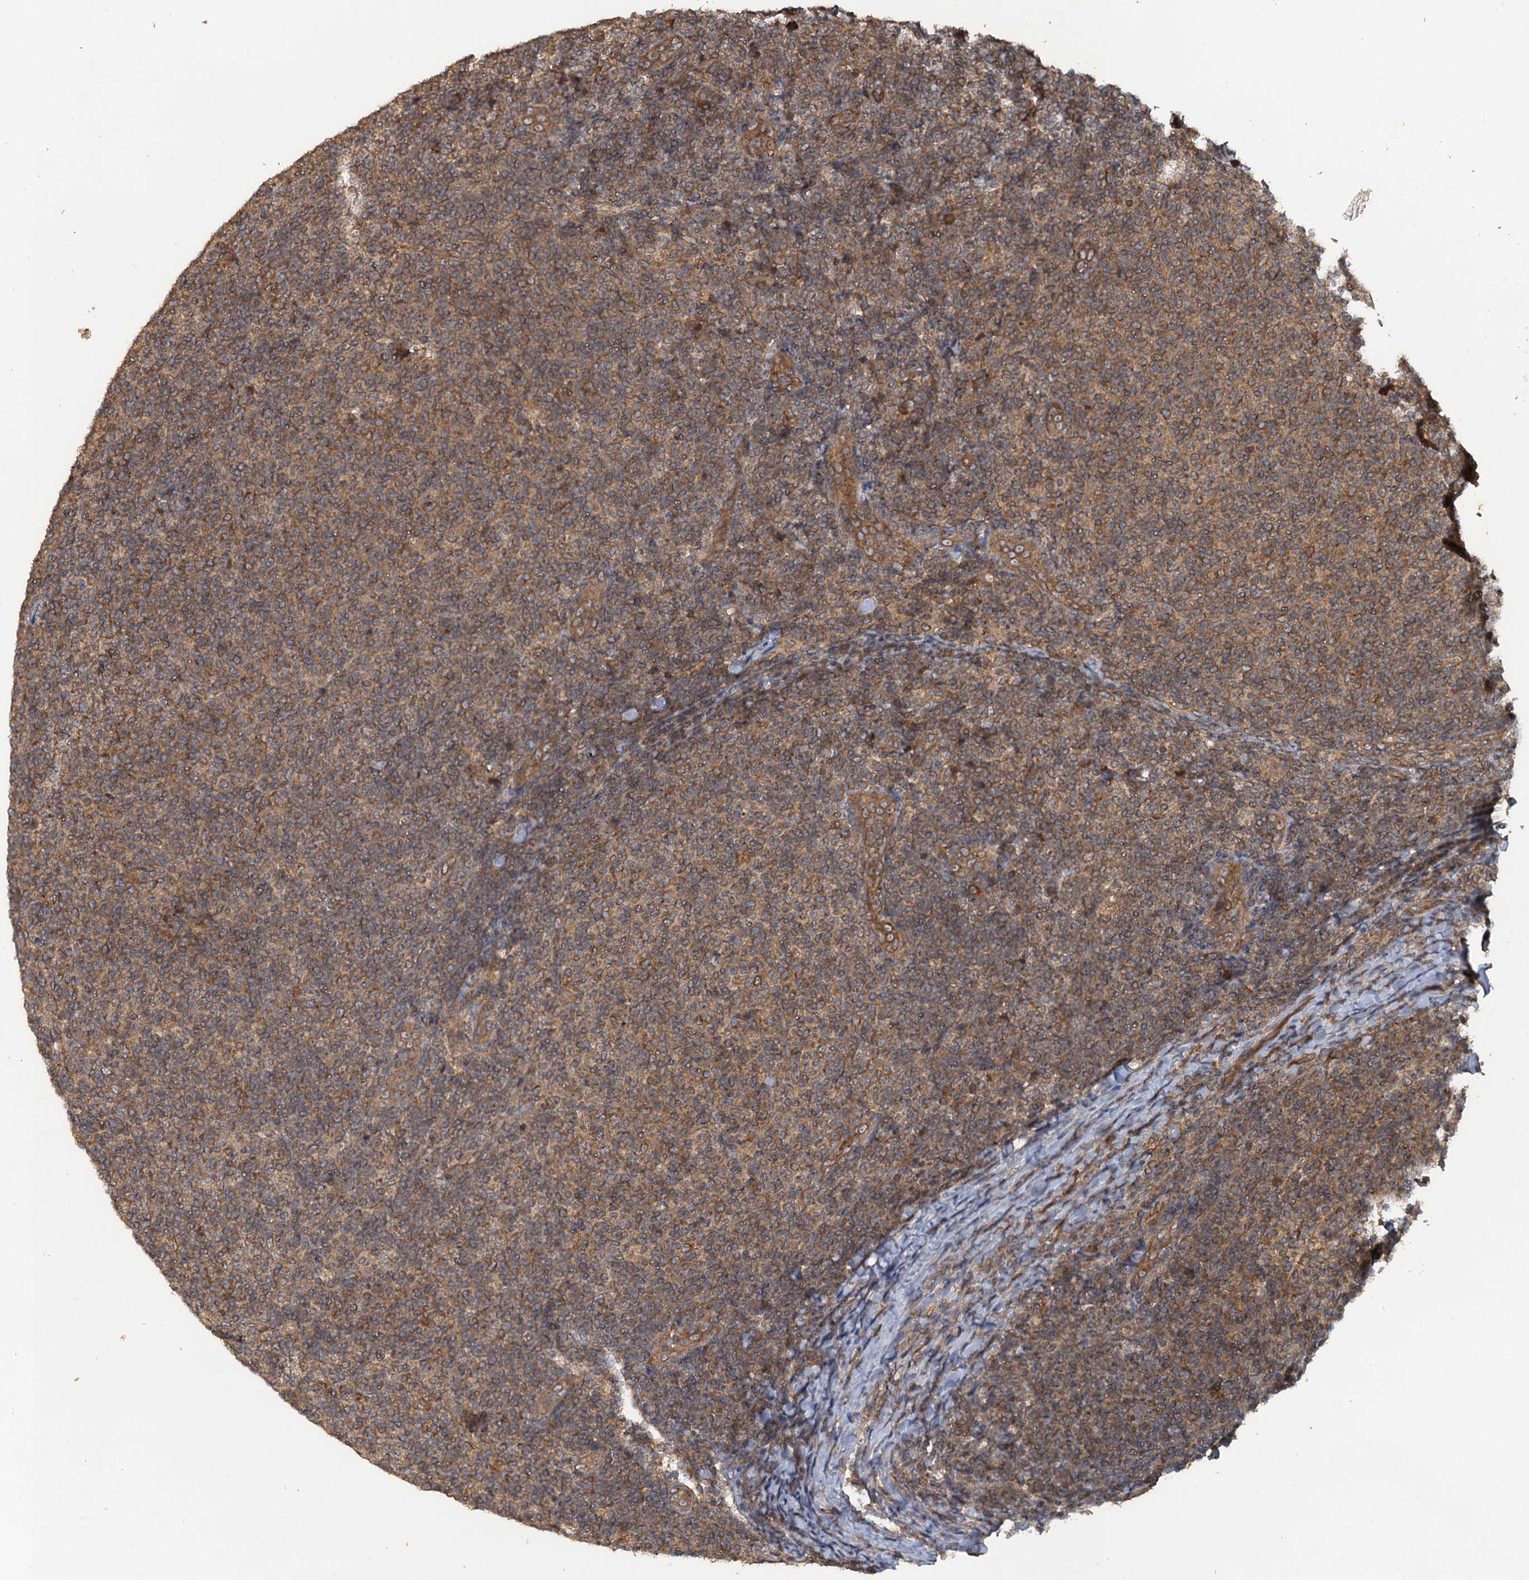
{"staining": {"intensity": "moderate", "quantity": ">75%", "location": "cytoplasmic/membranous"}, "tissue": "lymphoma", "cell_type": "Tumor cells", "image_type": "cancer", "snomed": [{"axis": "morphology", "description": "Malignant lymphoma, non-Hodgkin's type, Low grade"}, {"axis": "topography", "description": "Lymph node"}], "caption": "Protein expression analysis of human low-grade malignant lymphoma, non-Hodgkin's type reveals moderate cytoplasmic/membranous positivity in about >75% of tumor cells.", "gene": "GLE1", "patient": {"sex": "male", "age": 66}}